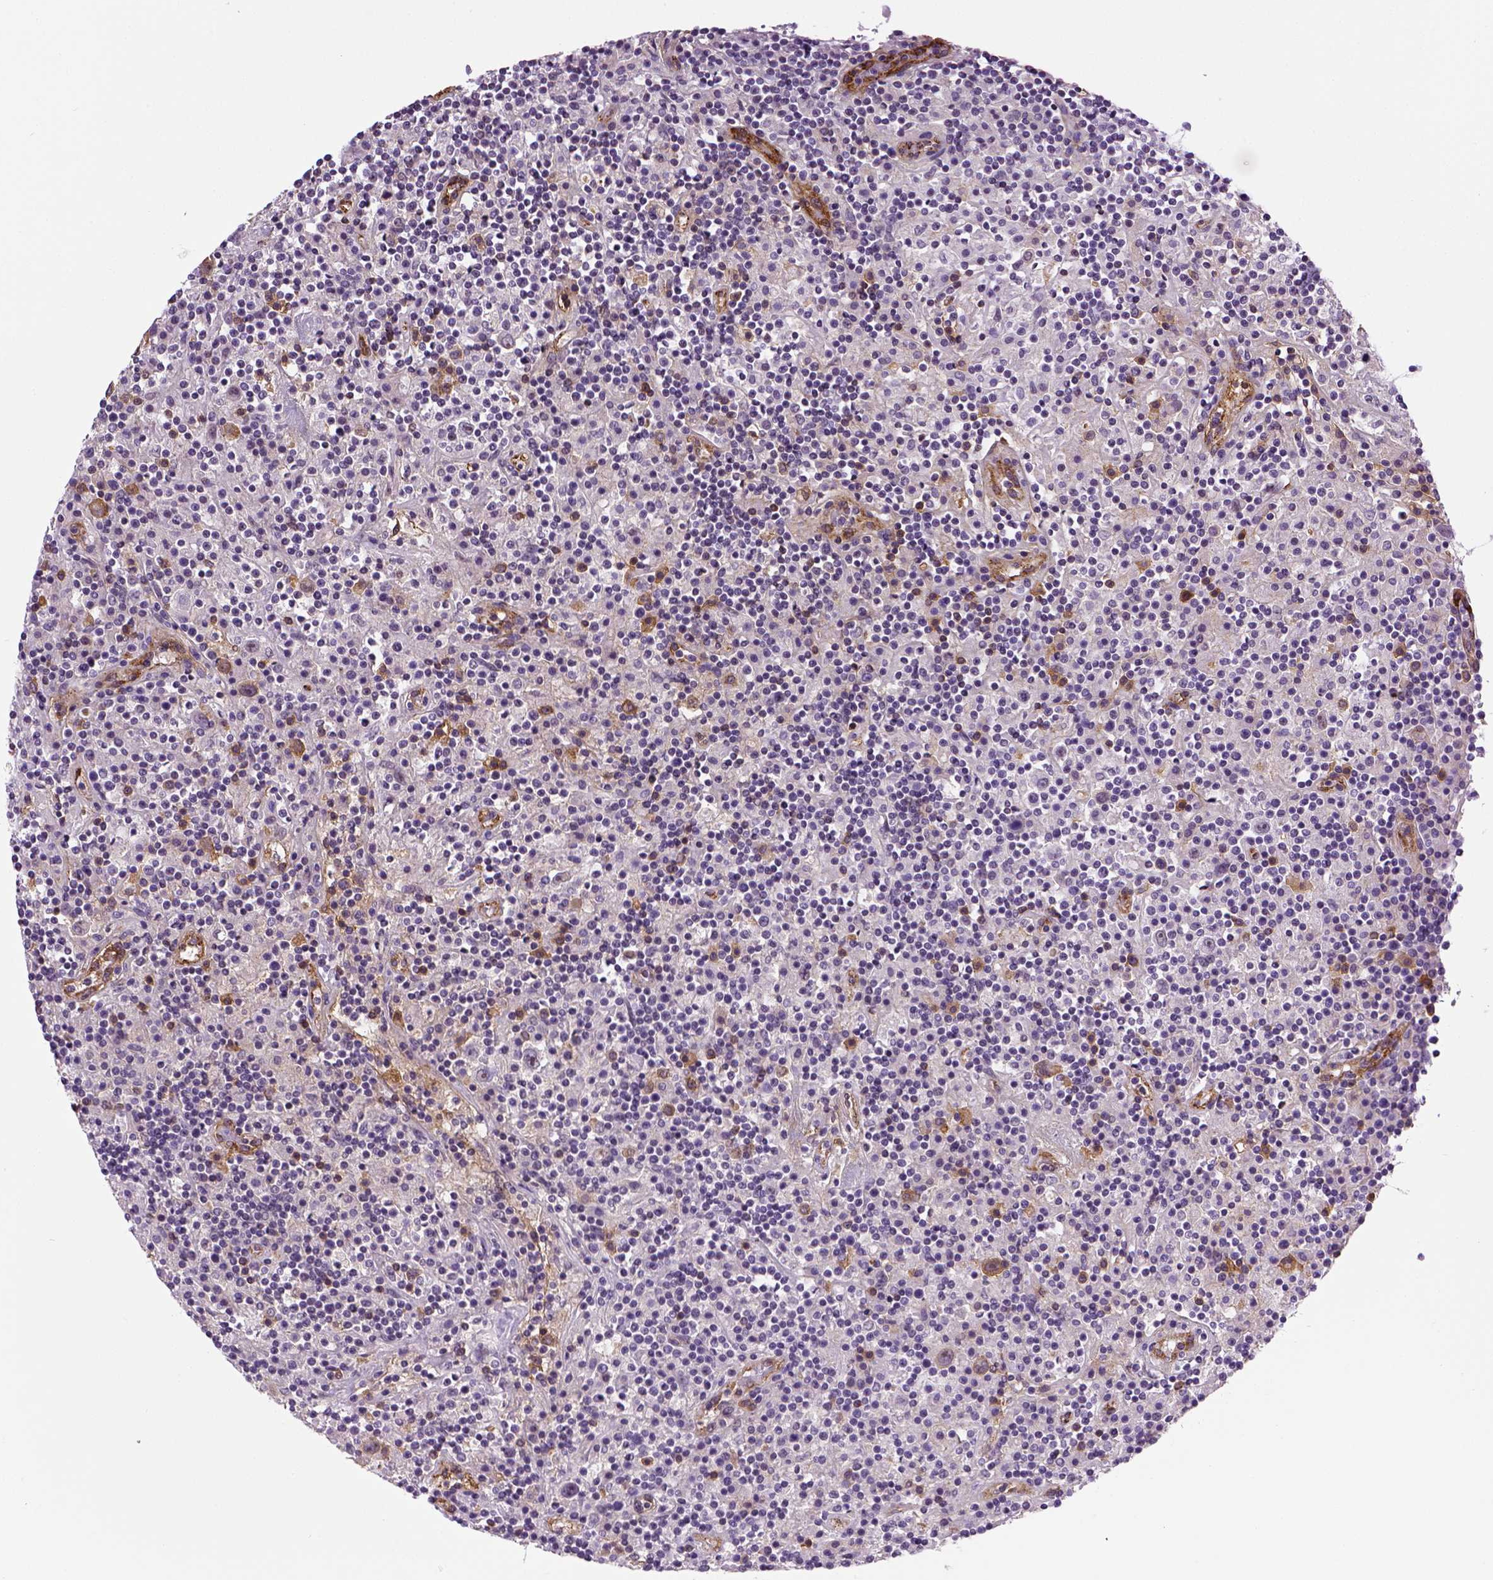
{"staining": {"intensity": "negative", "quantity": "none", "location": "none"}, "tissue": "lymphoma", "cell_type": "Tumor cells", "image_type": "cancer", "snomed": [{"axis": "morphology", "description": "Hodgkin's disease, NOS"}, {"axis": "topography", "description": "Lymph node"}], "caption": "The image demonstrates no staining of tumor cells in Hodgkin's disease.", "gene": "VWF", "patient": {"sex": "male", "age": 70}}